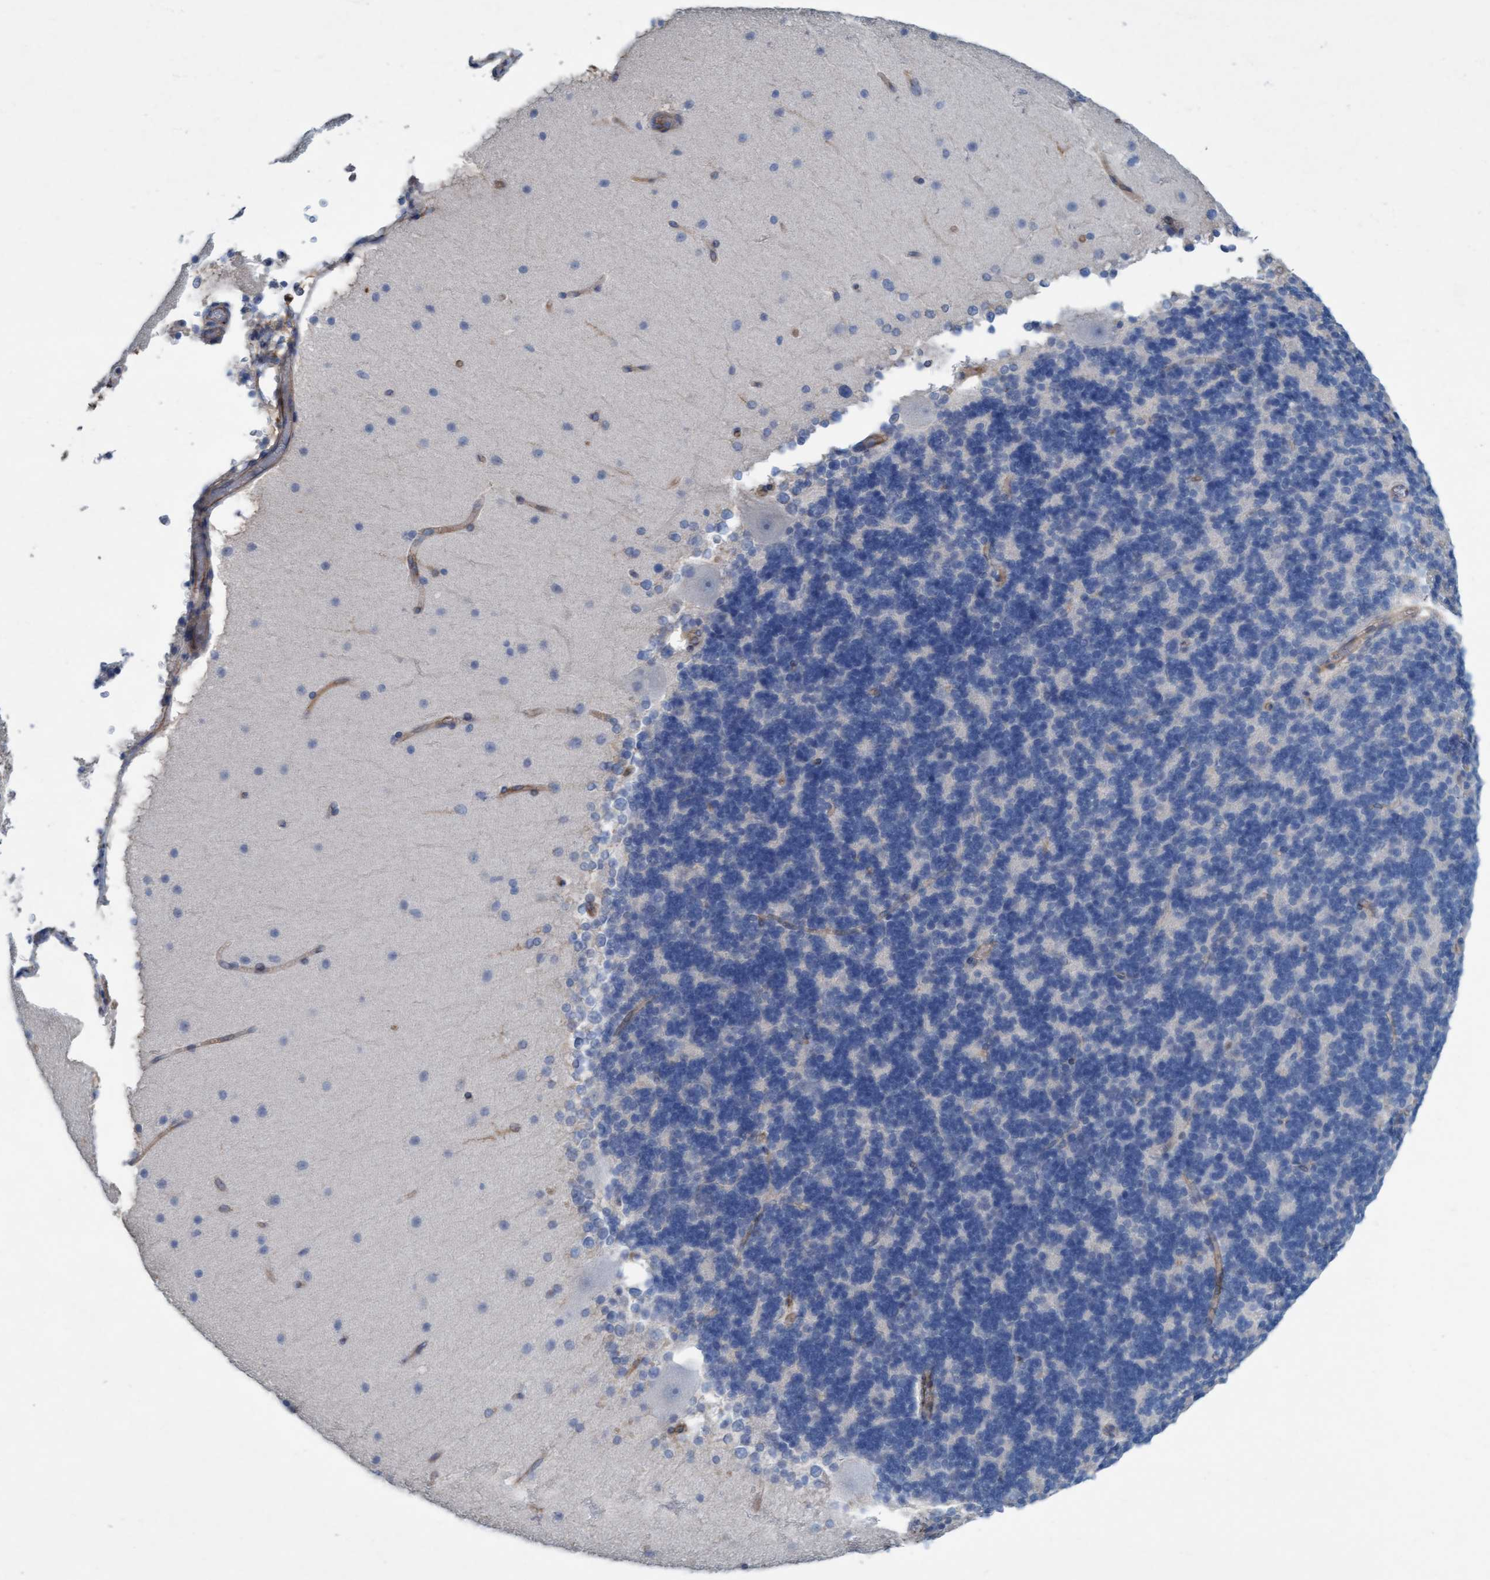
{"staining": {"intensity": "negative", "quantity": "none", "location": "none"}, "tissue": "cerebellum", "cell_type": "Cells in granular layer", "image_type": "normal", "snomed": [{"axis": "morphology", "description": "Normal tissue, NOS"}, {"axis": "topography", "description": "Cerebellum"}], "caption": "Cells in granular layer are negative for brown protein staining in normal cerebellum. (DAB IHC visualized using brightfield microscopy, high magnification).", "gene": "SIGIRR", "patient": {"sex": "female", "age": 19}}